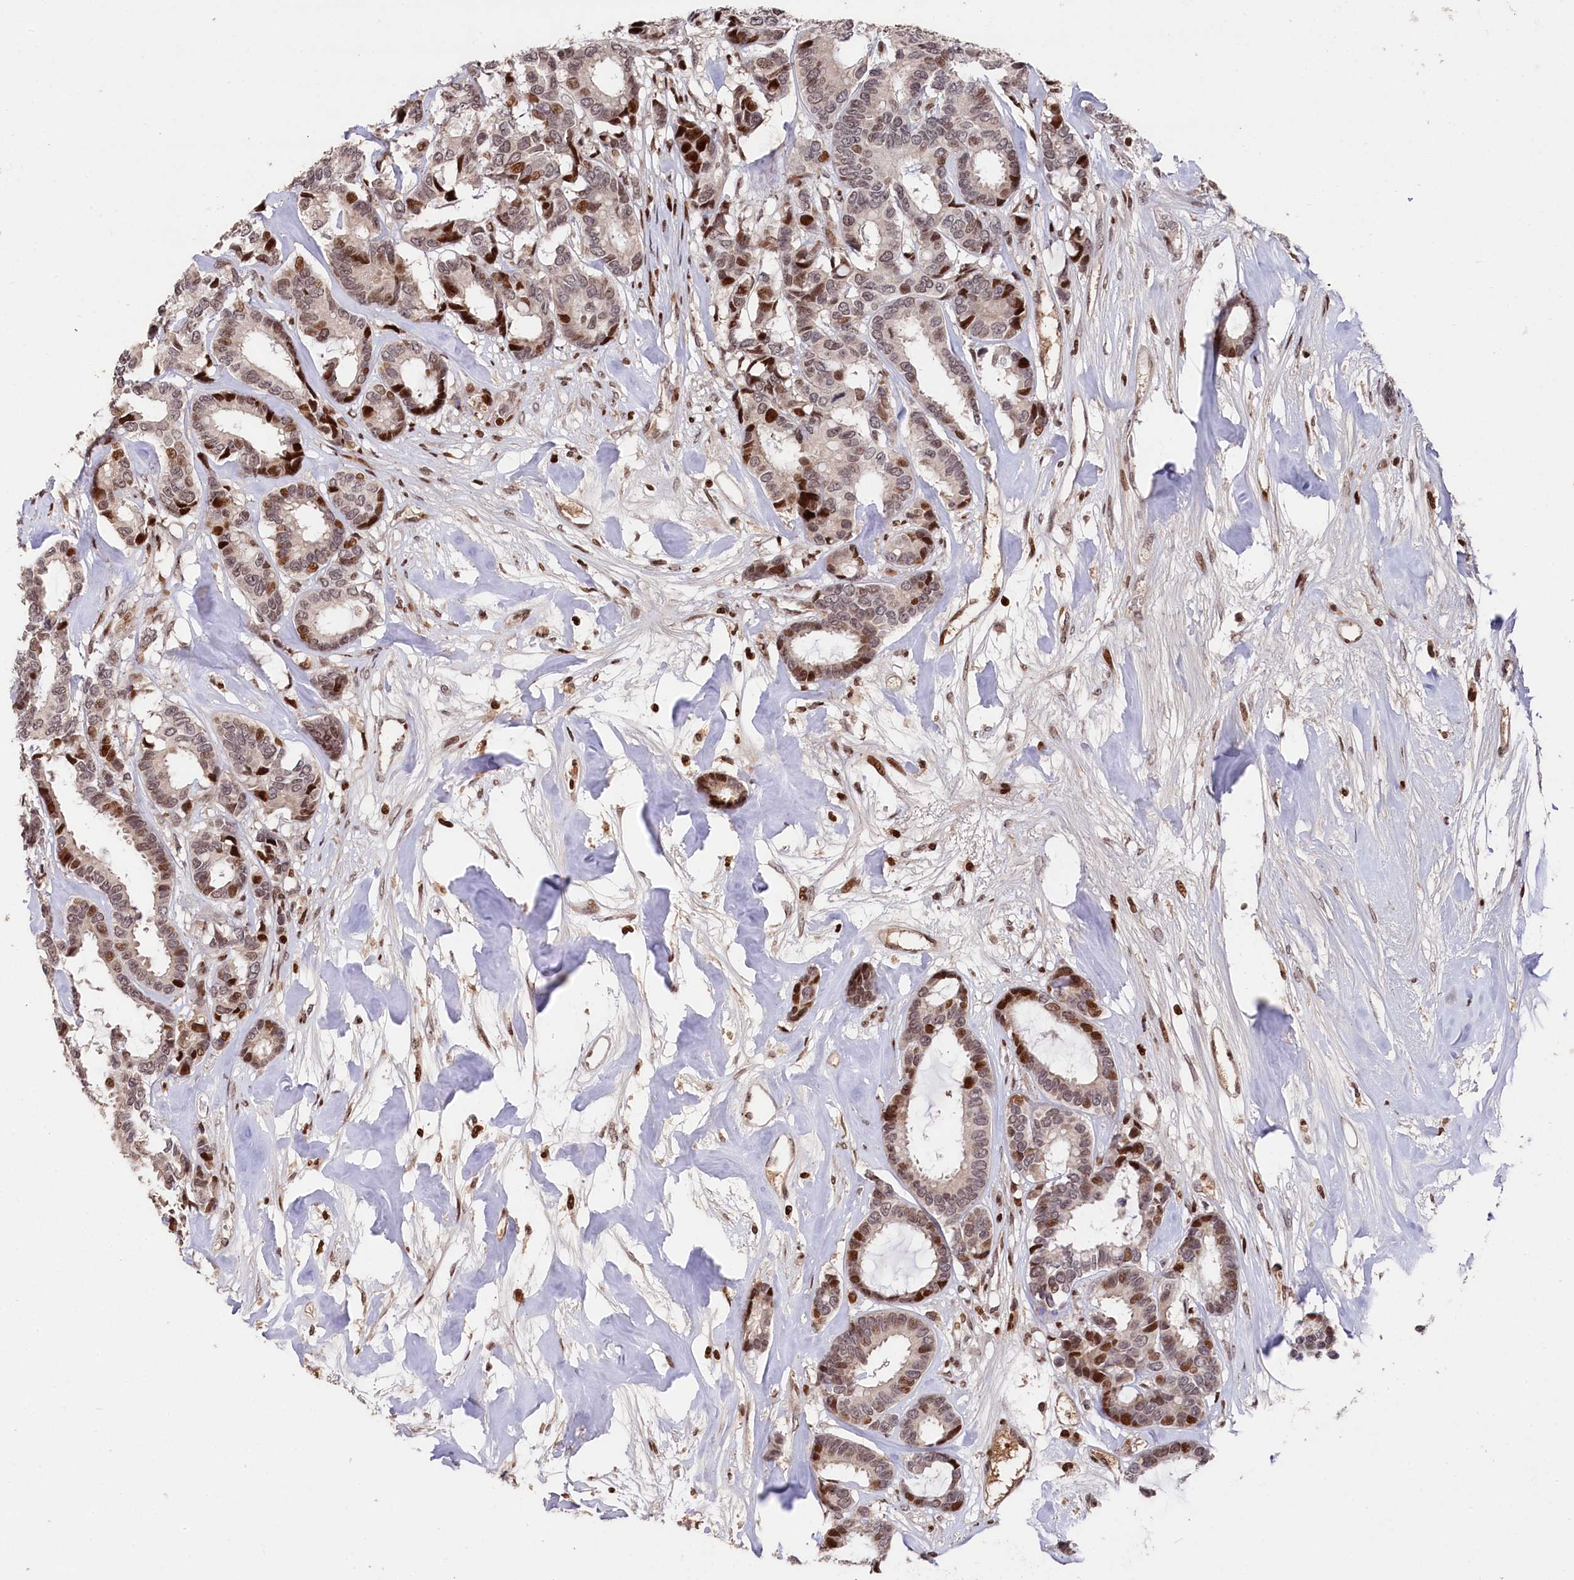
{"staining": {"intensity": "strong", "quantity": "<25%", "location": "nuclear"}, "tissue": "breast cancer", "cell_type": "Tumor cells", "image_type": "cancer", "snomed": [{"axis": "morphology", "description": "Duct carcinoma"}, {"axis": "topography", "description": "Breast"}], "caption": "IHC micrograph of neoplastic tissue: breast cancer stained using immunohistochemistry (IHC) reveals medium levels of strong protein expression localized specifically in the nuclear of tumor cells, appearing as a nuclear brown color.", "gene": "MCF2L2", "patient": {"sex": "female", "age": 87}}